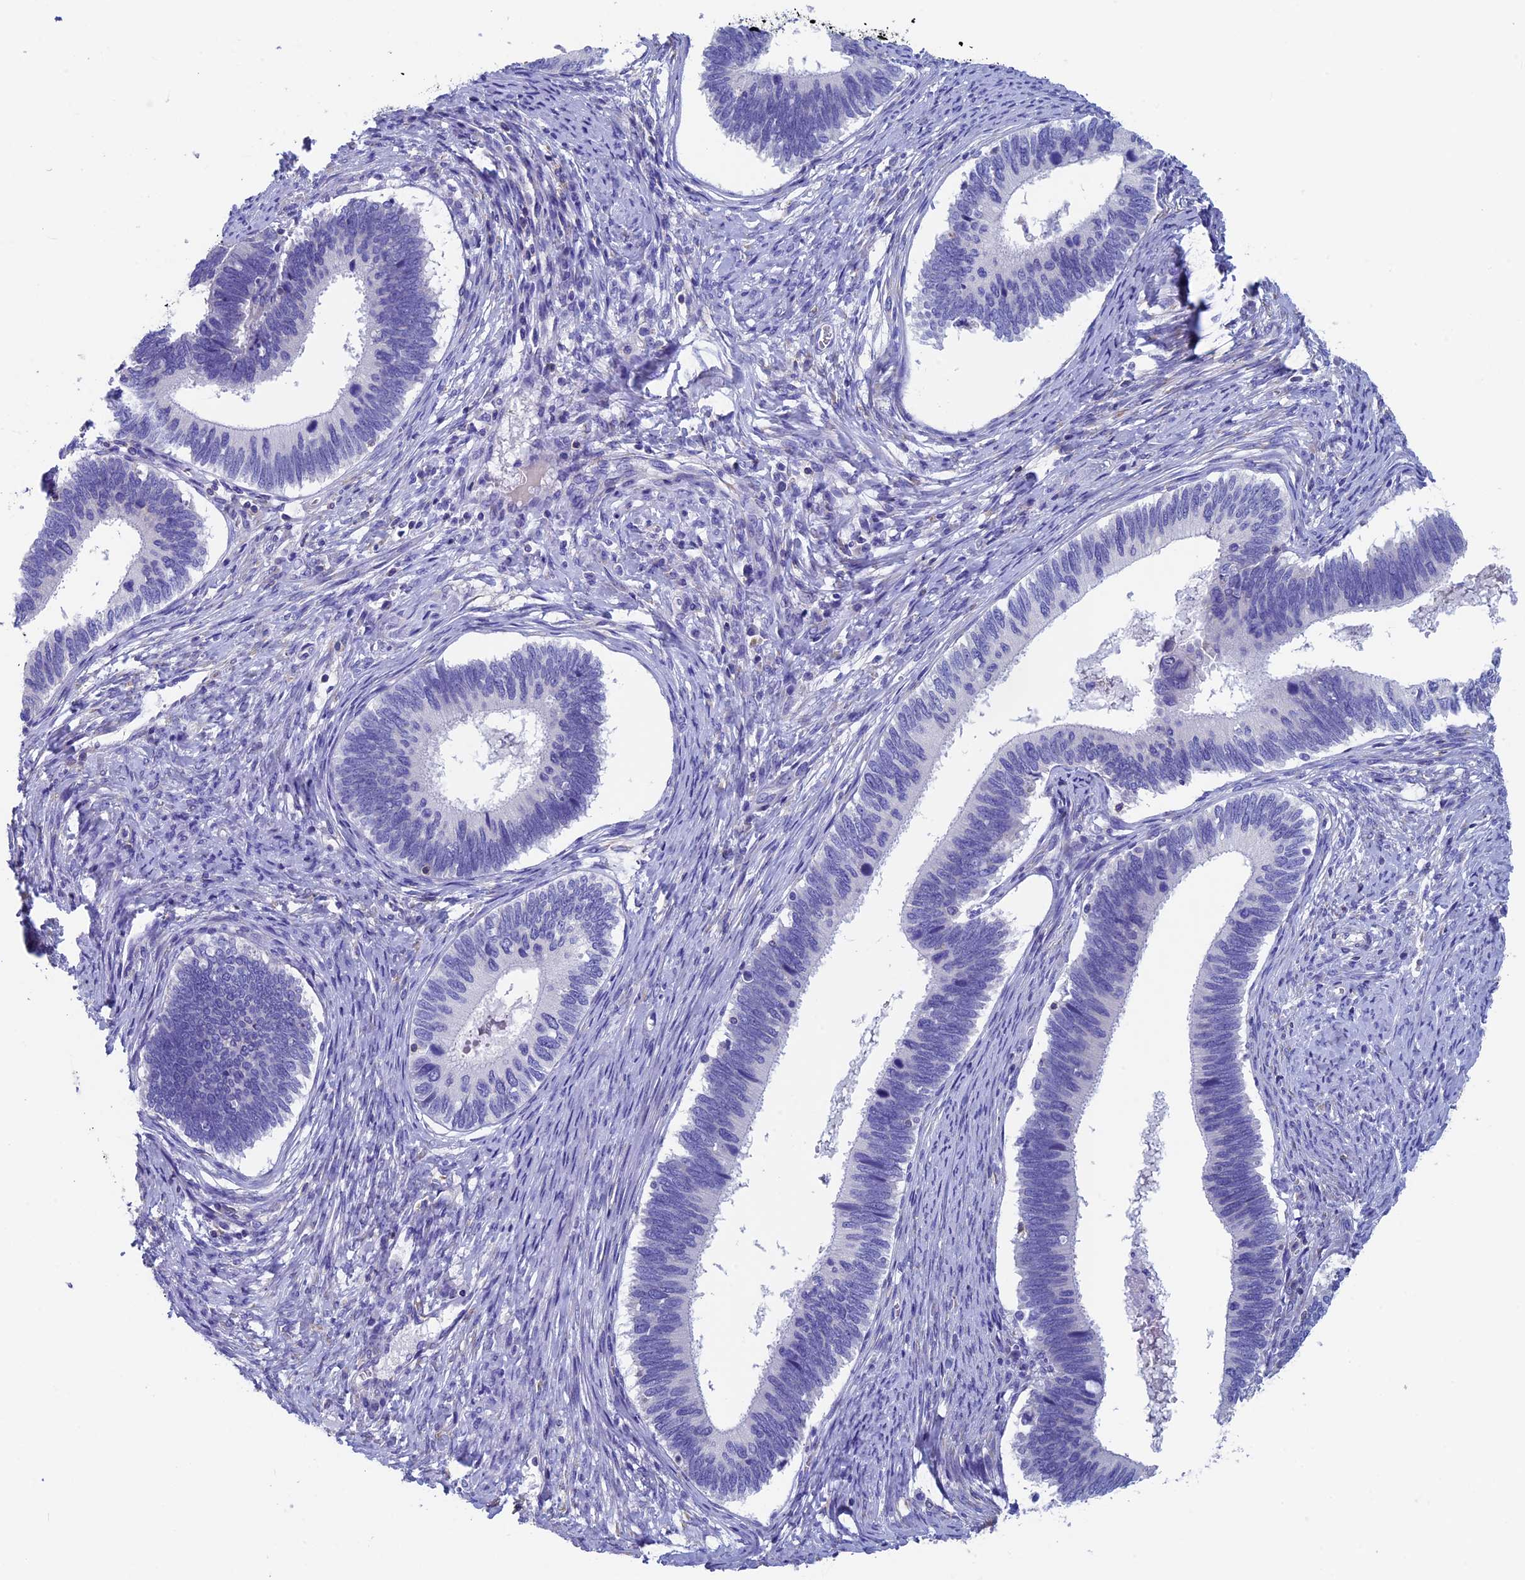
{"staining": {"intensity": "negative", "quantity": "none", "location": "none"}, "tissue": "cervical cancer", "cell_type": "Tumor cells", "image_type": "cancer", "snomed": [{"axis": "morphology", "description": "Adenocarcinoma, NOS"}, {"axis": "topography", "description": "Cervix"}], "caption": "IHC of human cervical cancer exhibits no expression in tumor cells.", "gene": "SEPTIN1", "patient": {"sex": "female", "age": 42}}